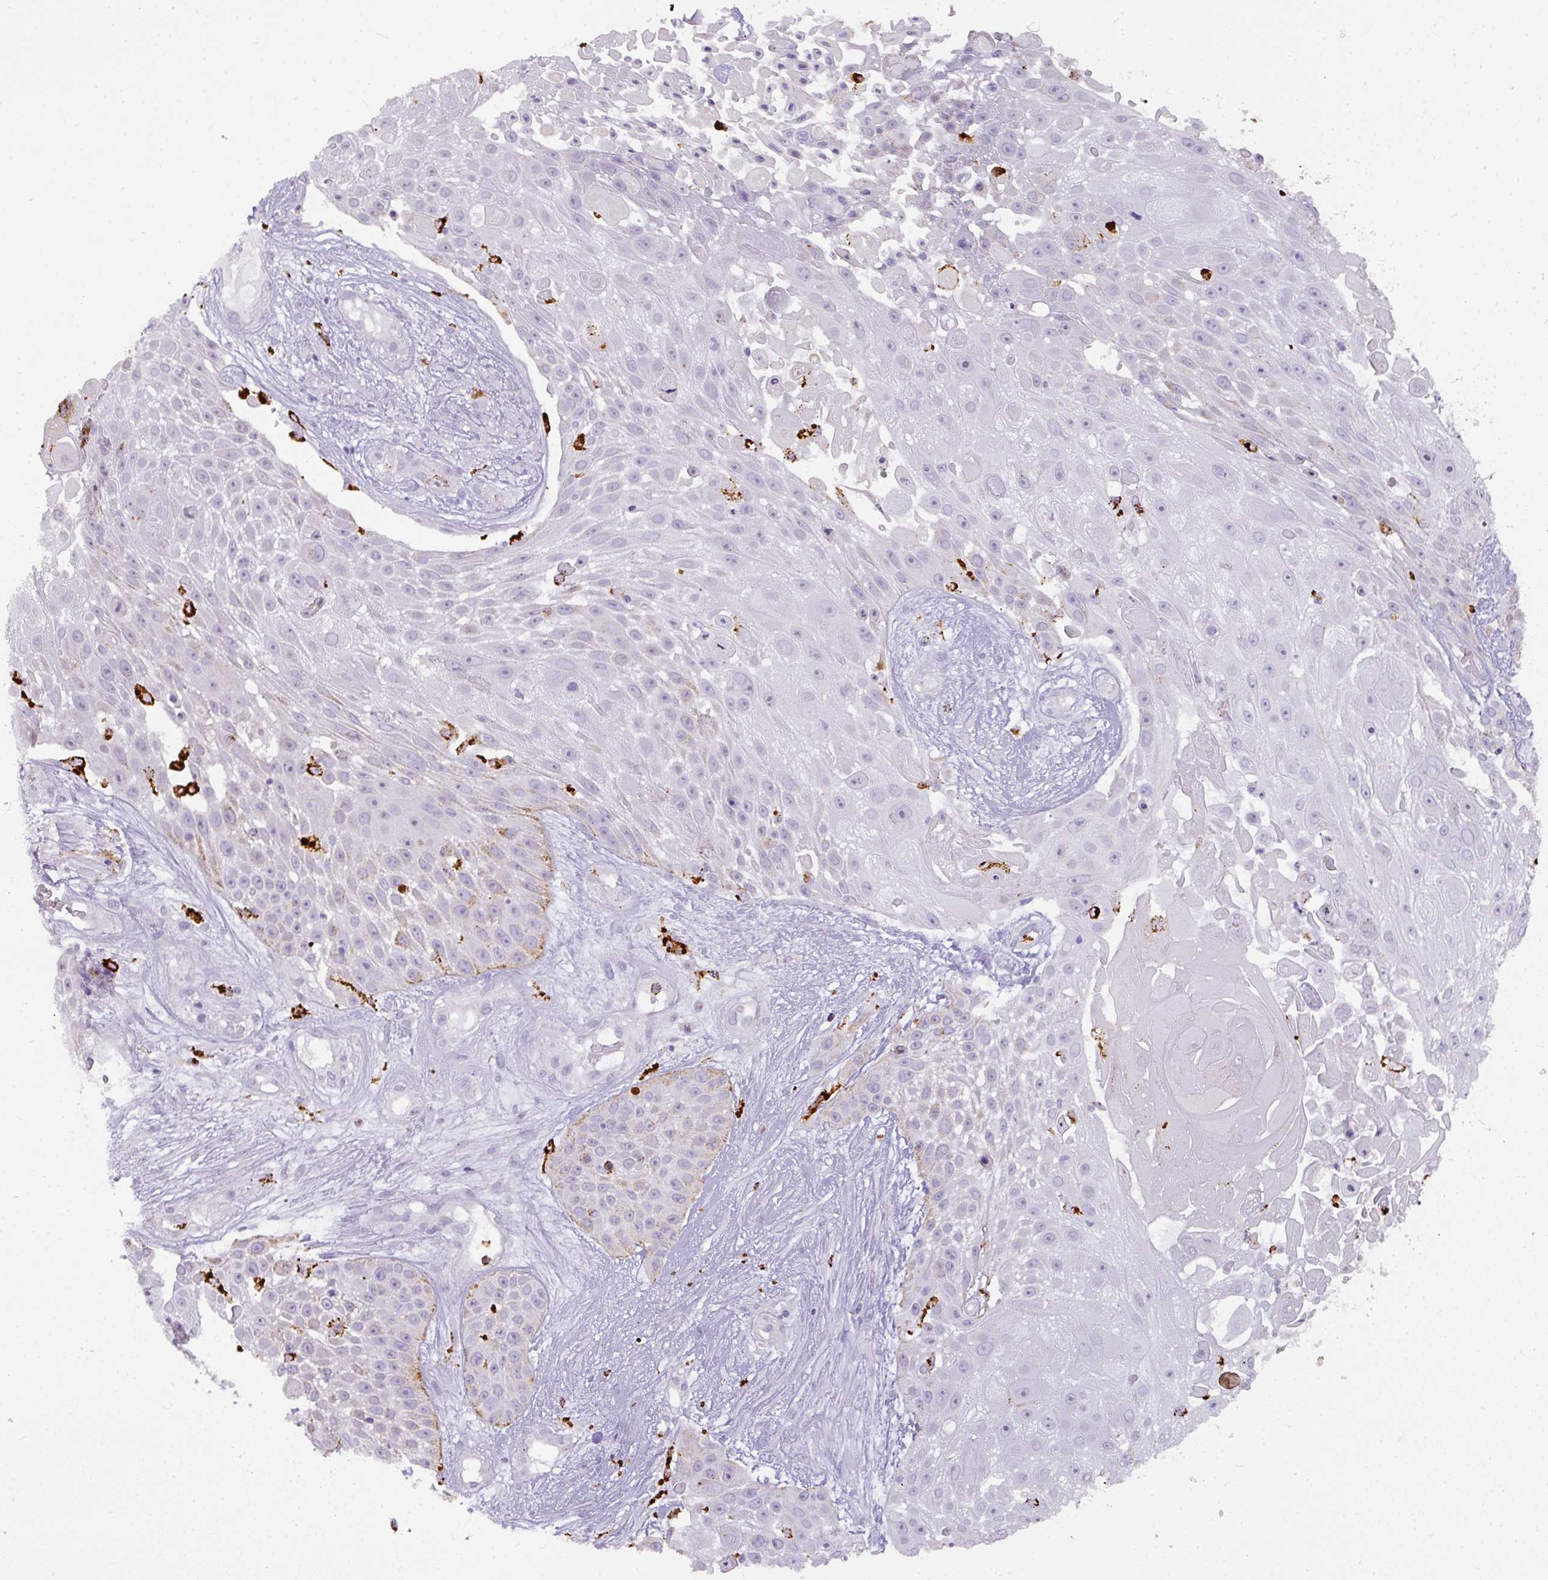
{"staining": {"intensity": "negative", "quantity": "none", "location": "none"}, "tissue": "skin cancer", "cell_type": "Tumor cells", "image_type": "cancer", "snomed": [{"axis": "morphology", "description": "Squamous cell carcinoma, NOS"}, {"axis": "topography", "description": "Skin"}], "caption": "An image of skin squamous cell carcinoma stained for a protein shows no brown staining in tumor cells.", "gene": "MMACHC", "patient": {"sex": "female", "age": 86}}